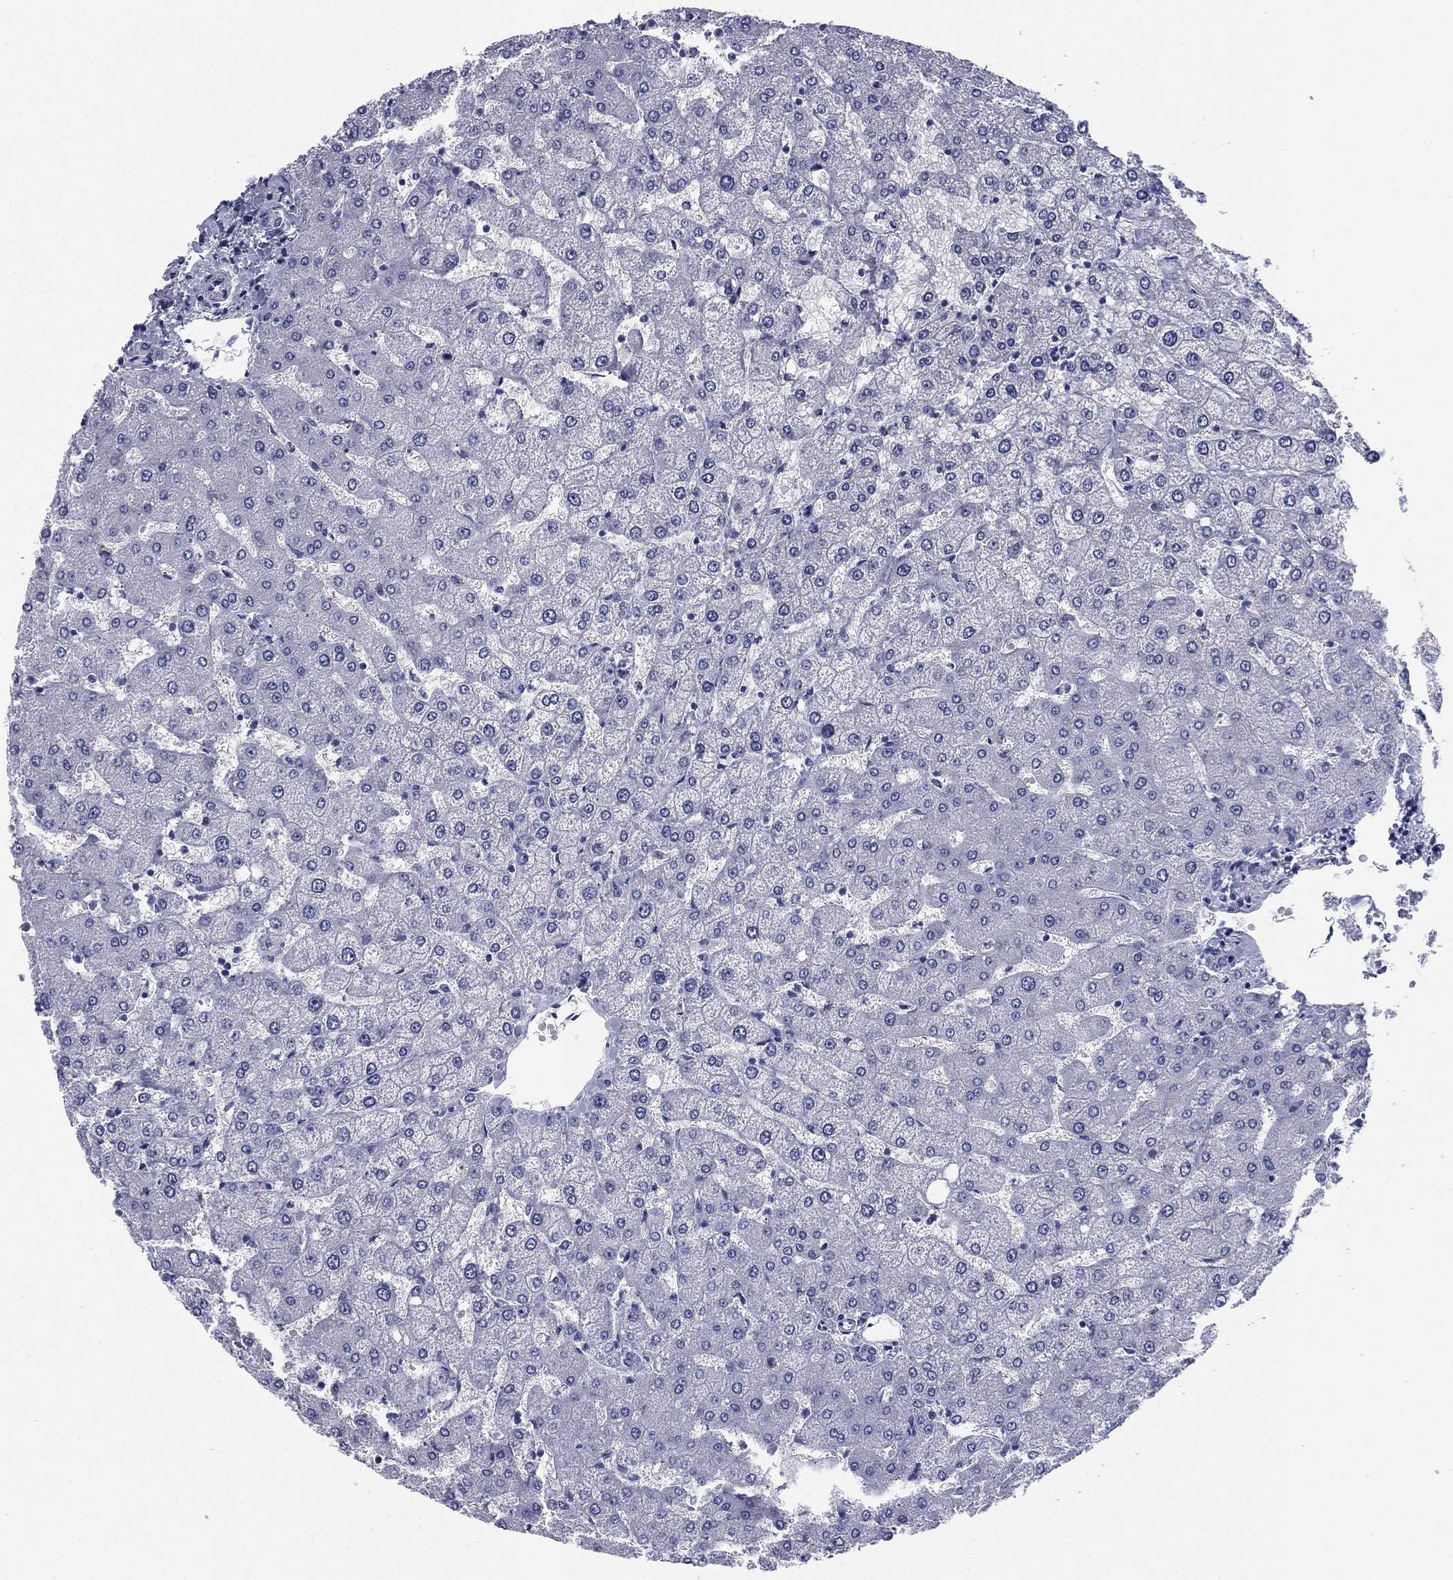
{"staining": {"intensity": "negative", "quantity": "none", "location": "none"}, "tissue": "liver", "cell_type": "Cholangiocytes", "image_type": "normal", "snomed": [{"axis": "morphology", "description": "Normal tissue, NOS"}, {"axis": "topography", "description": "Liver"}], "caption": "This is an immunohistochemistry micrograph of normal human liver. There is no expression in cholangiocytes.", "gene": "FCER2", "patient": {"sex": "female", "age": 54}}